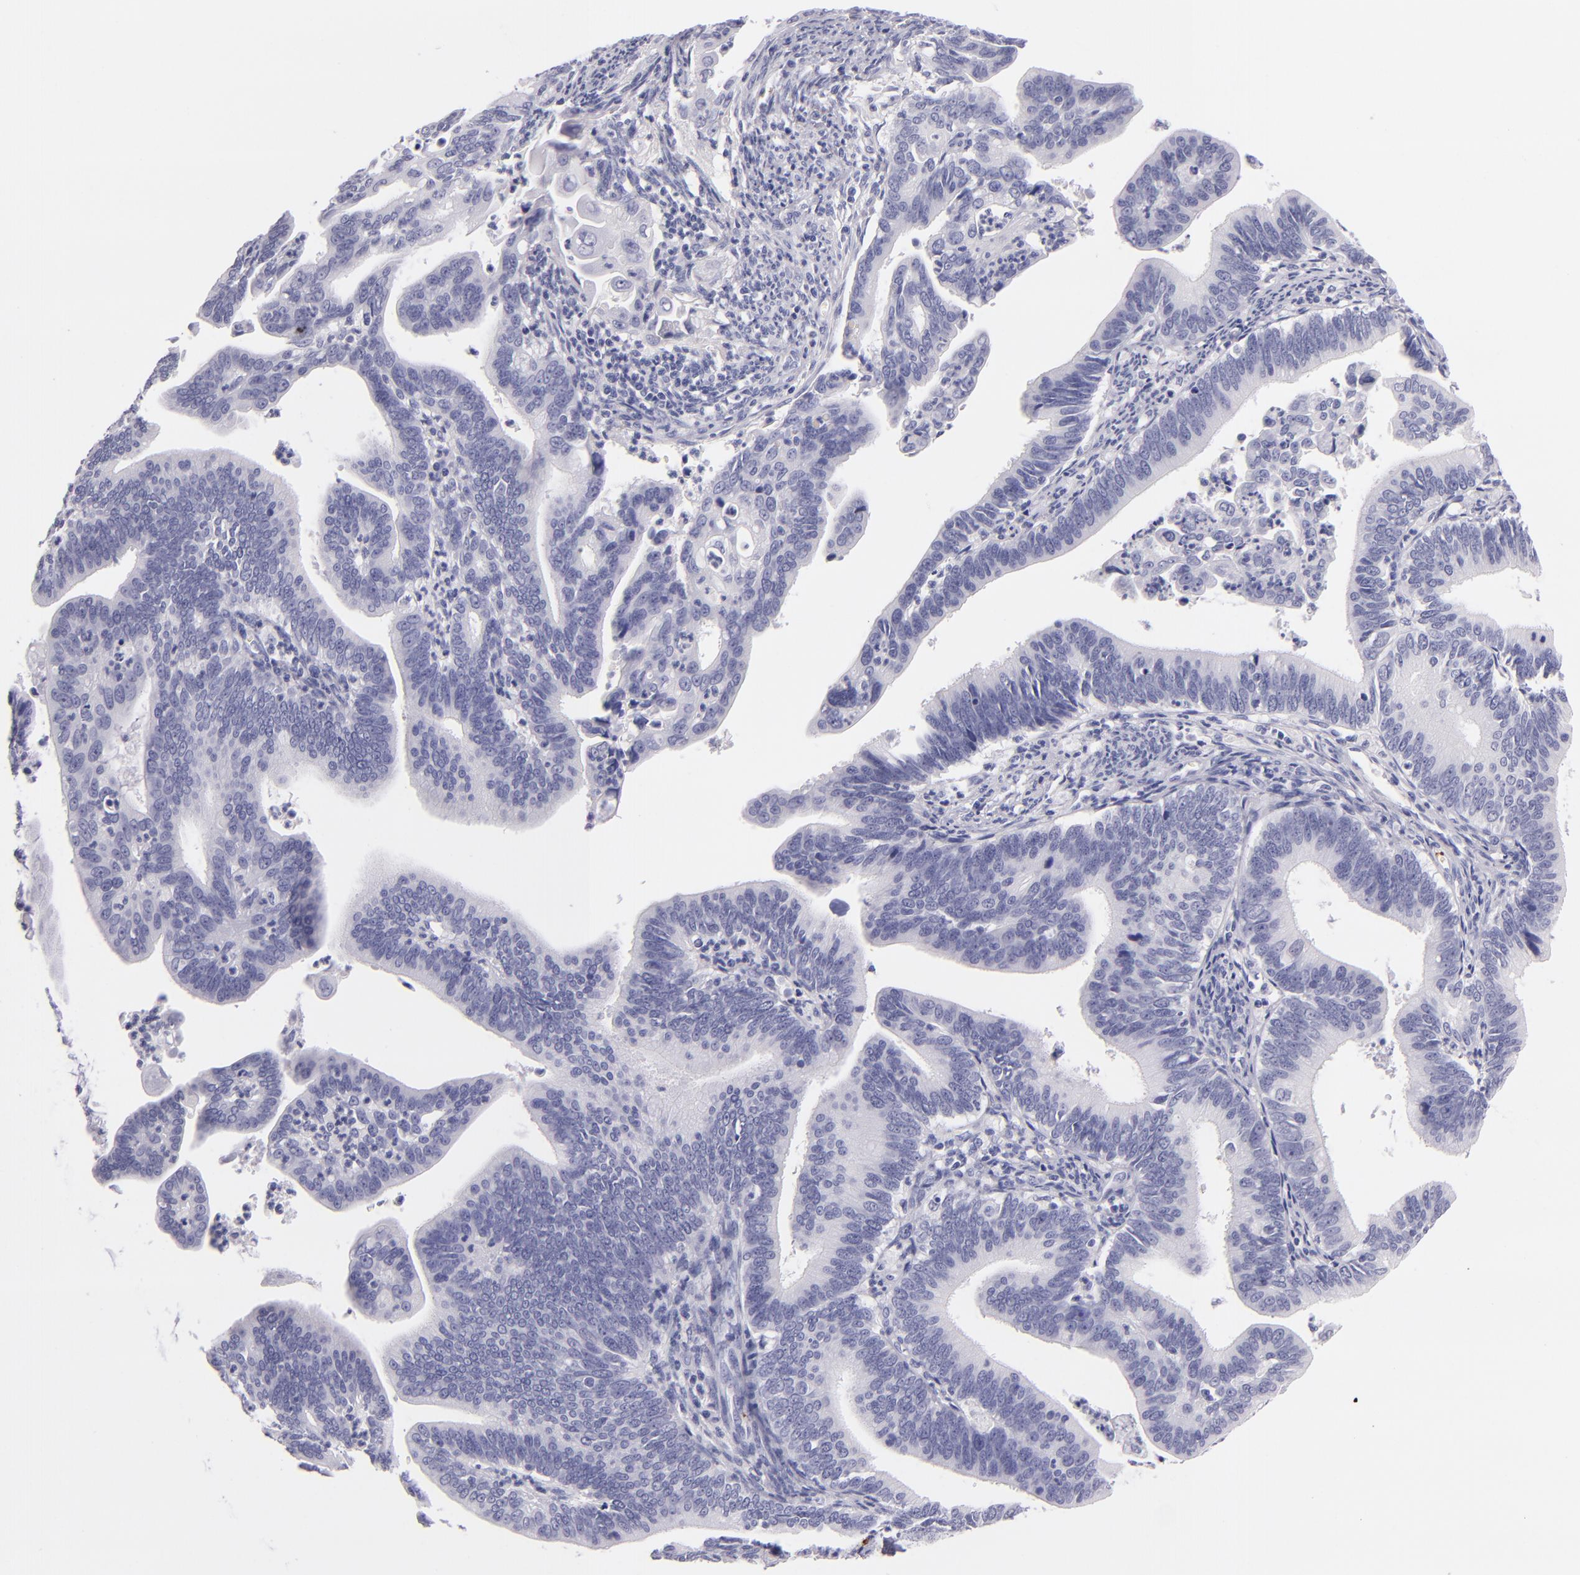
{"staining": {"intensity": "negative", "quantity": "none", "location": "none"}, "tissue": "cervical cancer", "cell_type": "Tumor cells", "image_type": "cancer", "snomed": [{"axis": "morphology", "description": "Adenocarcinoma, NOS"}, {"axis": "topography", "description": "Cervix"}], "caption": "The immunohistochemistry micrograph has no significant expression in tumor cells of cervical cancer (adenocarcinoma) tissue.", "gene": "GP1BA", "patient": {"sex": "female", "age": 47}}